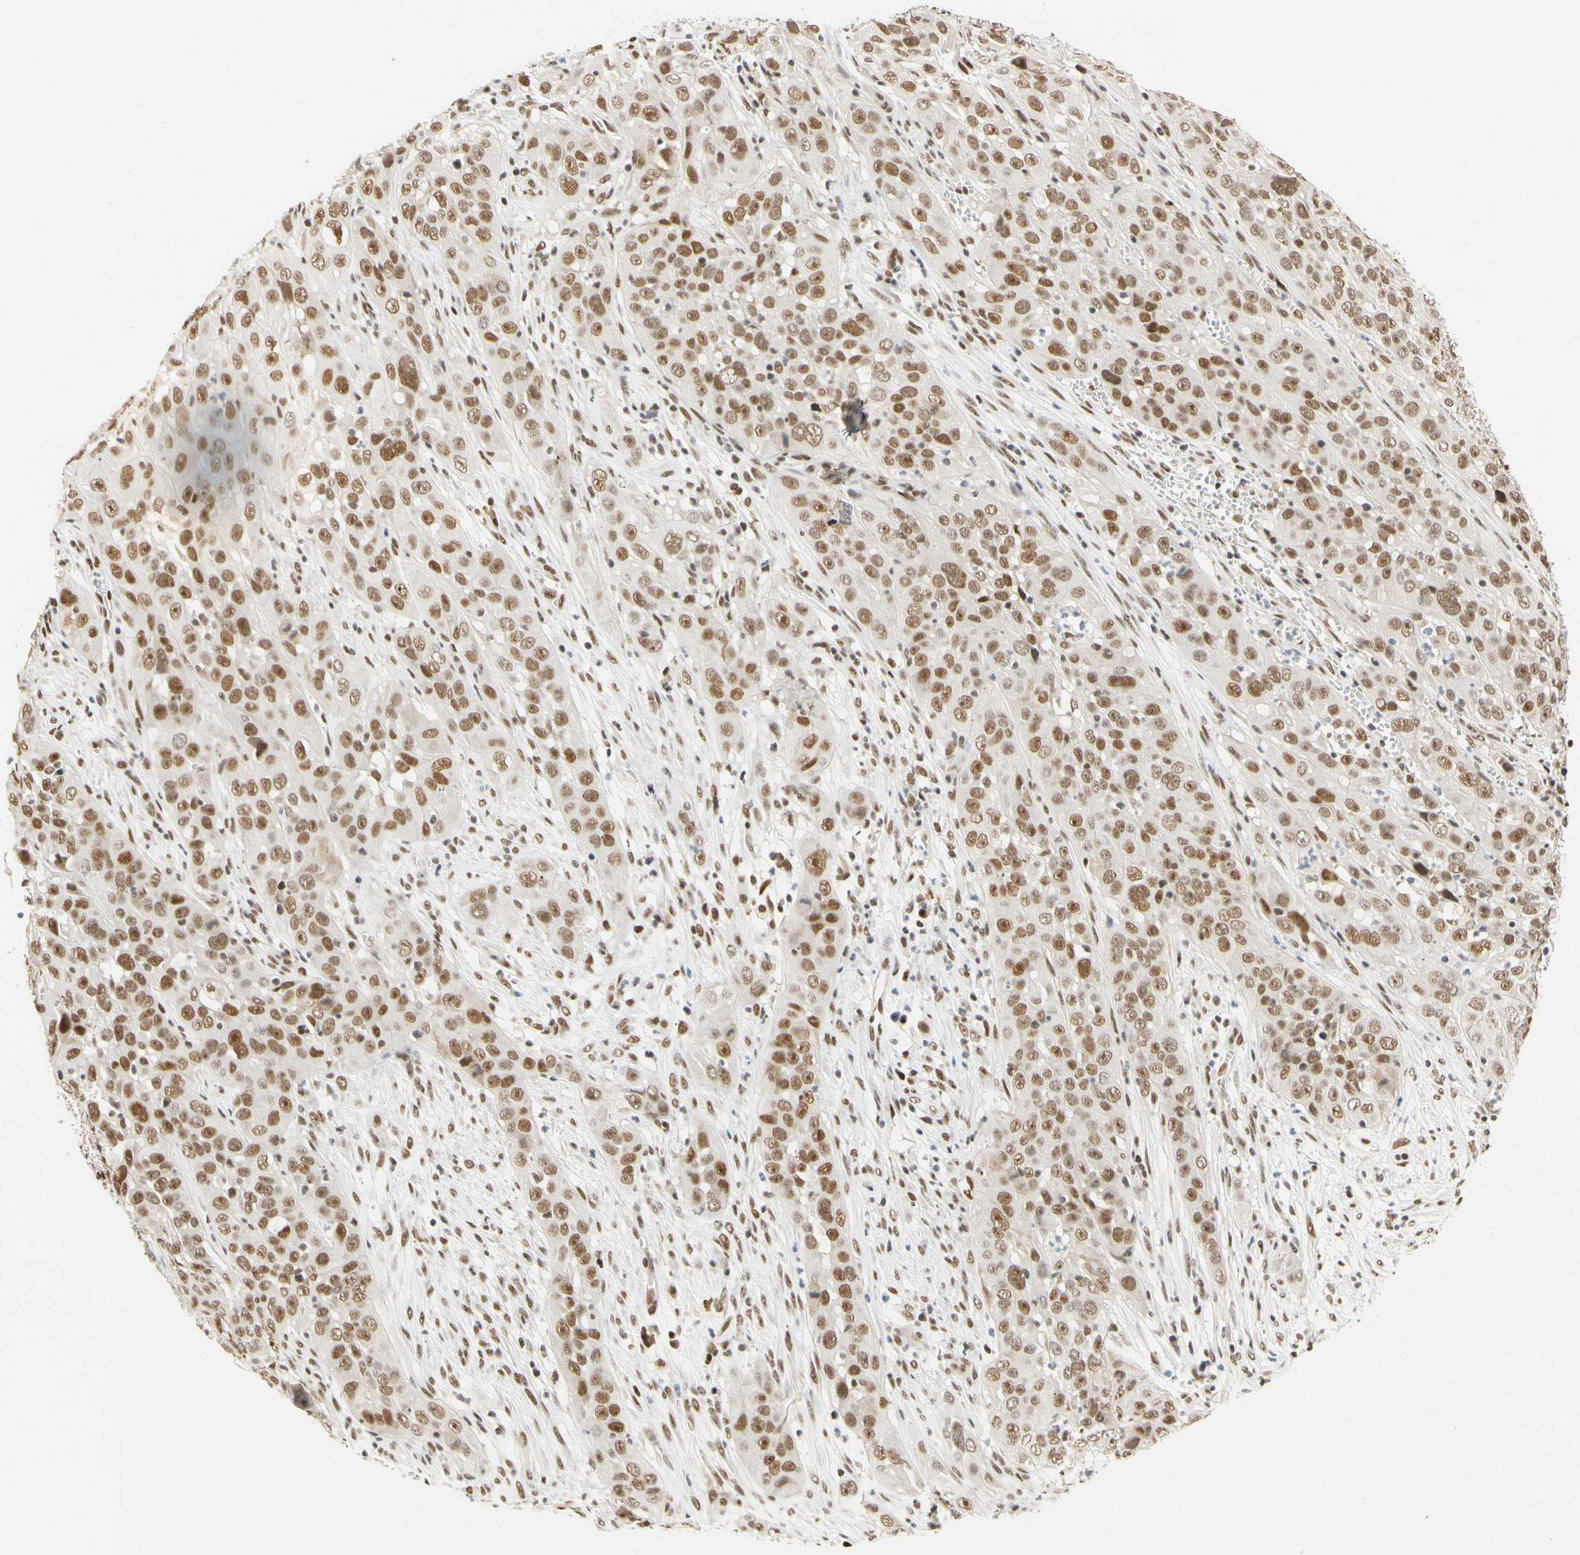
{"staining": {"intensity": "strong", "quantity": ">75%", "location": "nuclear"}, "tissue": "cervical cancer", "cell_type": "Tumor cells", "image_type": "cancer", "snomed": [{"axis": "morphology", "description": "Squamous cell carcinoma, NOS"}, {"axis": "topography", "description": "Cervix"}], "caption": "Squamous cell carcinoma (cervical) stained for a protein (brown) displays strong nuclear positive staining in about >75% of tumor cells.", "gene": "ZSCAN16", "patient": {"sex": "female", "age": 32}}